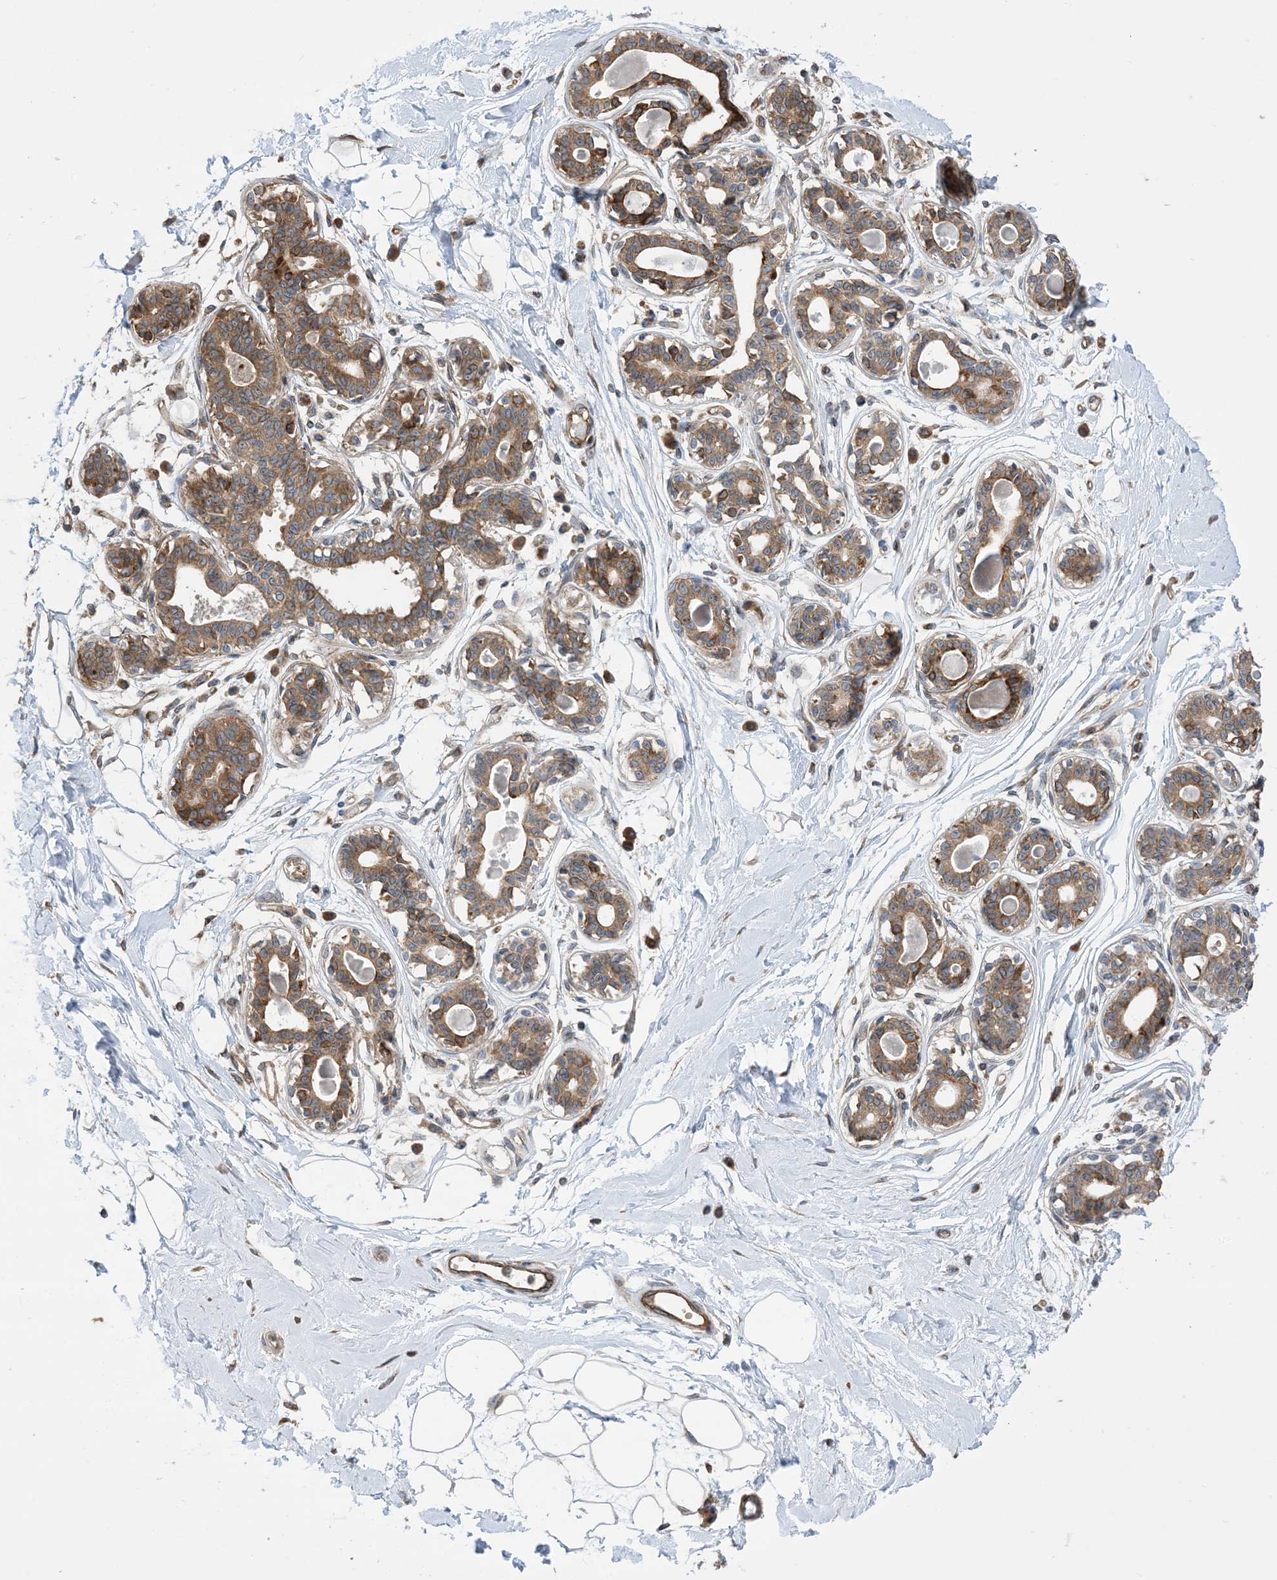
{"staining": {"intensity": "negative", "quantity": "none", "location": "none"}, "tissue": "breast", "cell_type": "Adipocytes", "image_type": "normal", "snomed": [{"axis": "morphology", "description": "Normal tissue, NOS"}, {"axis": "topography", "description": "Breast"}], "caption": "High power microscopy image of an immunohistochemistry (IHC) photomicrograph of normal breast, revealing no significant positivity in adipocytes.", "gene": "CLEC16A", "patient": {"sex": "female", "age": 45}}